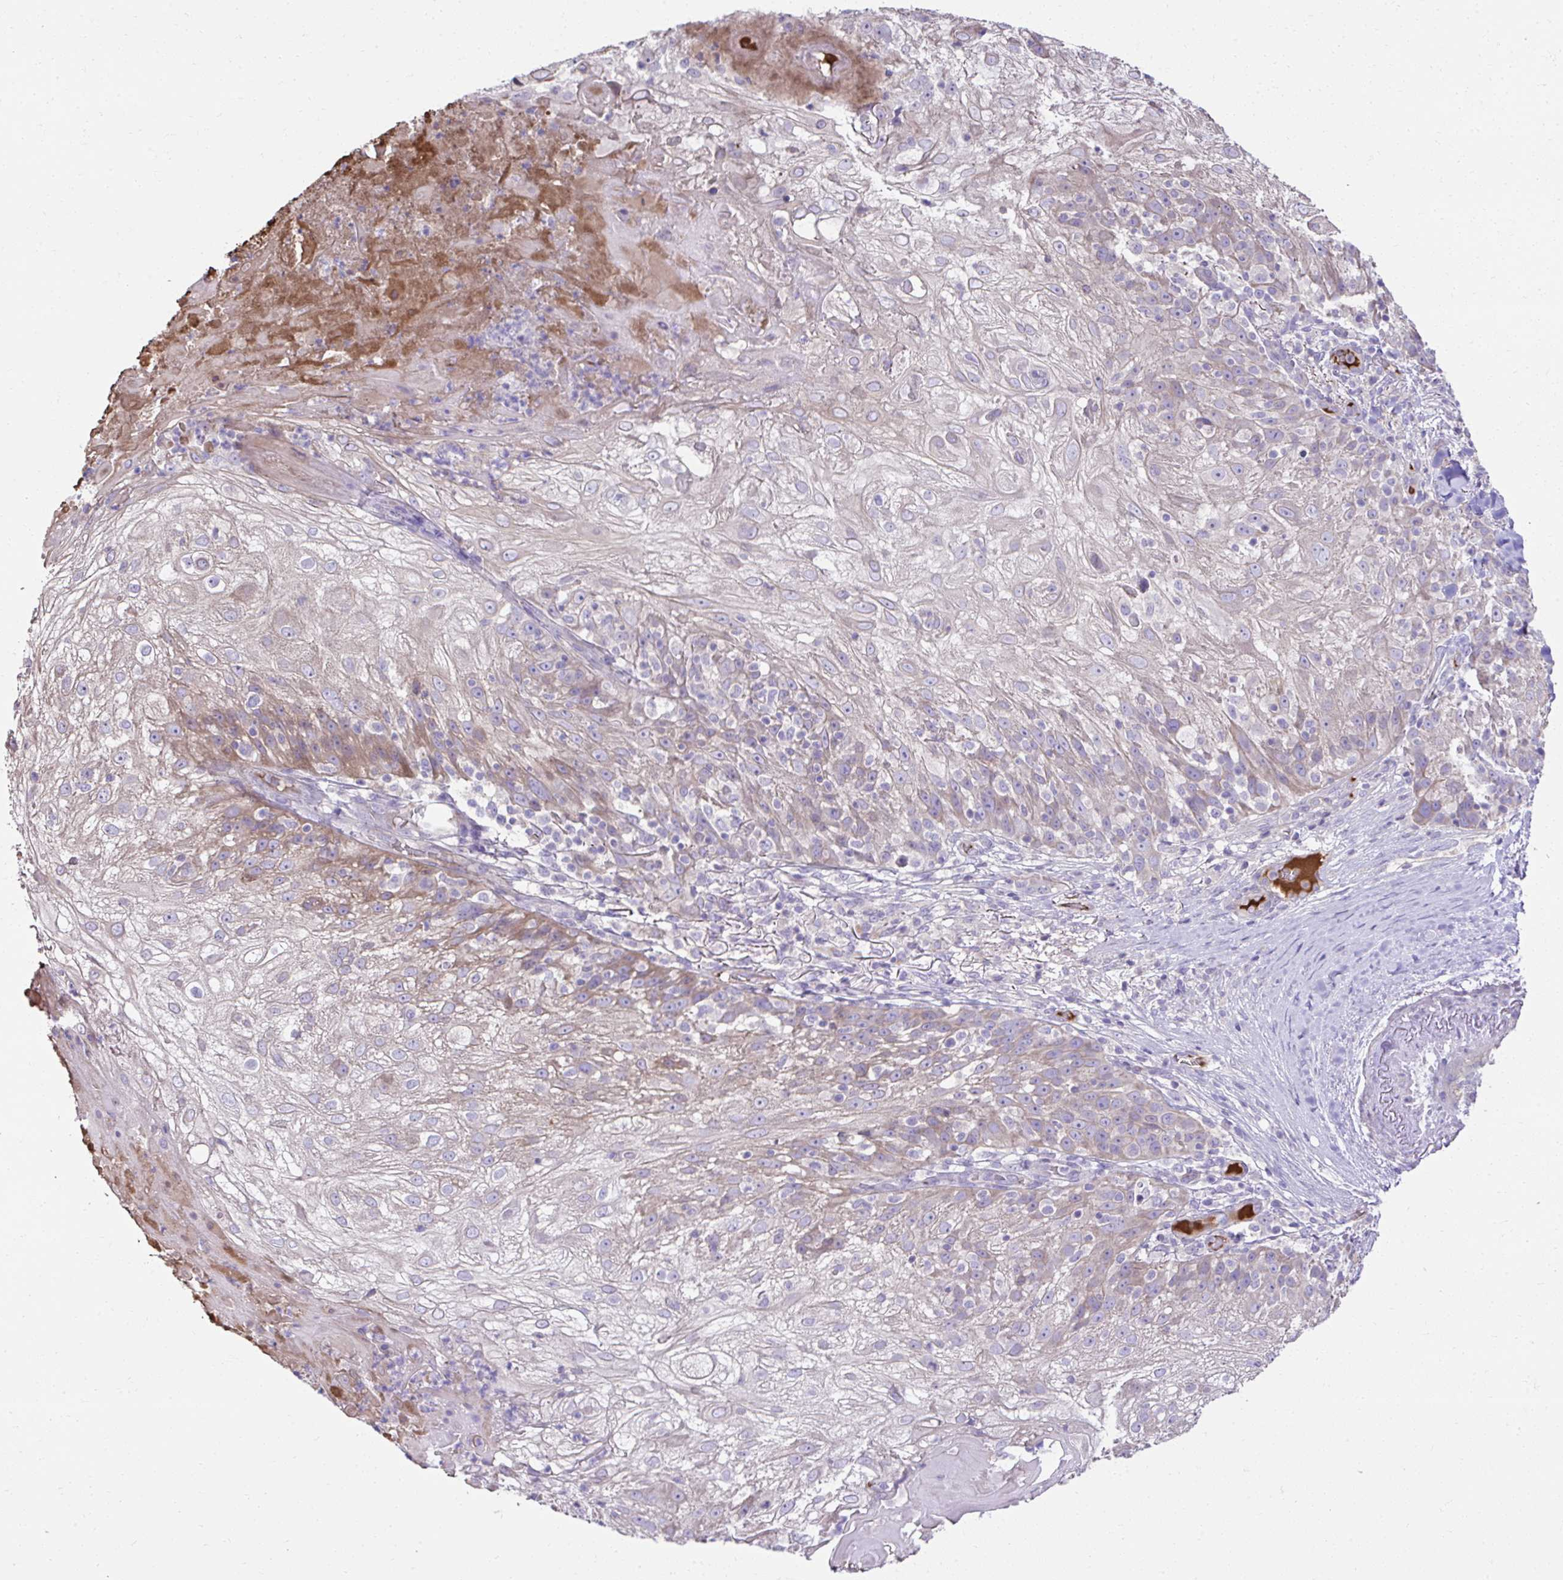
{"staining": {"intensity": "negative", "quantity": "none", "location": "none"}, "tissue": "skin cancer", "cell_type": "Tumor cells", "image_type": "cancer", "snomed": [{"axis": "morphology", "description": "Normal tissue, NOS"}, {"axis": "morphology", "description": "Squamous cell carcinoma, NOS"}, {"axis": "topography", "description": "Skin"}], "caption": "High power microscopy photomicrograph of an IHC image of squamous cell carcinoma (skin), revealing no significant staining in tumor cells. Nuclei are stained in blue.", "gene": "CCDC85C", "patient": {"sex": "female", "age": 83}}